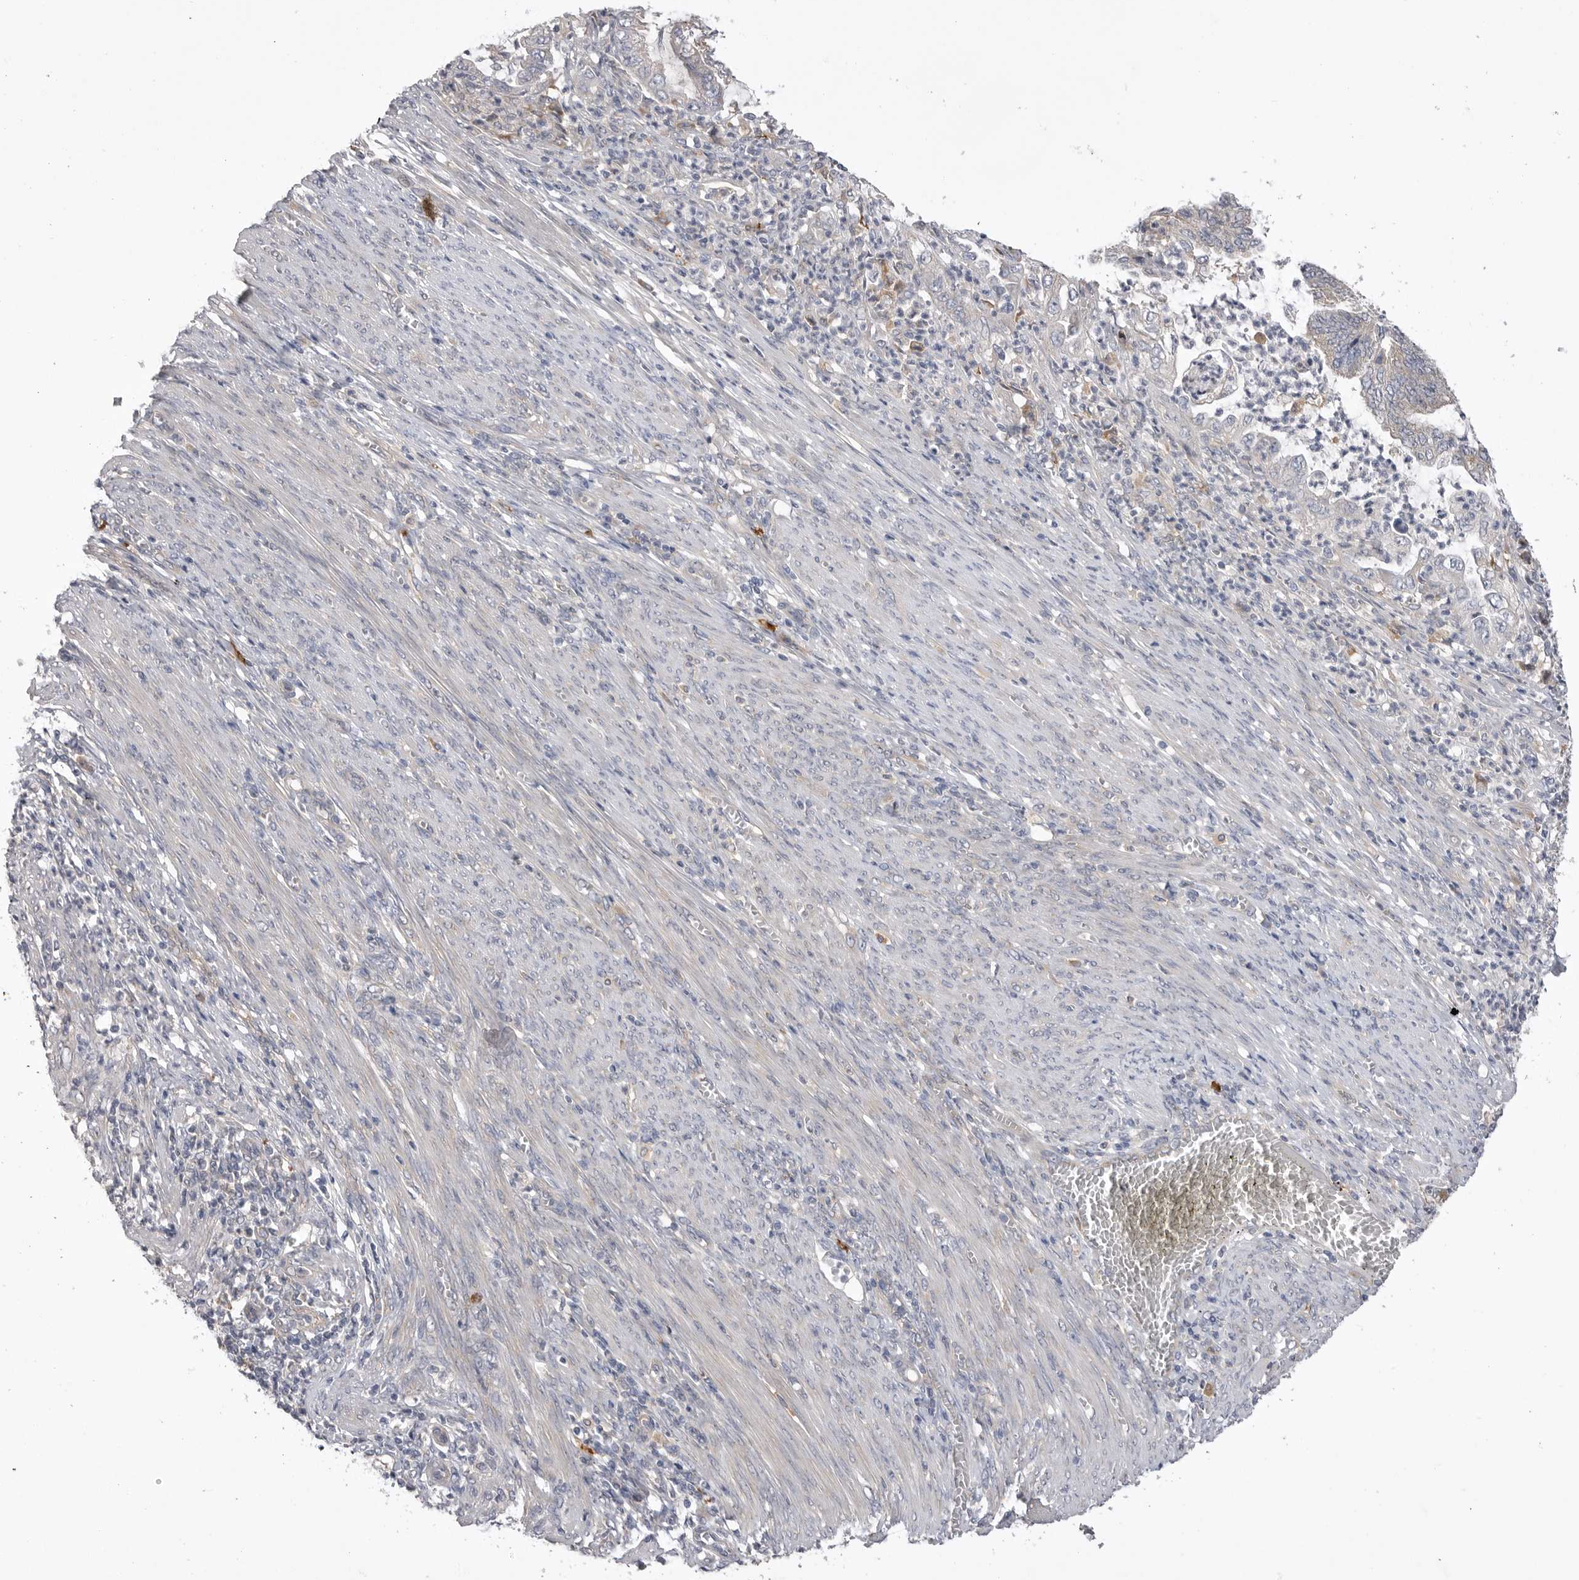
{"staining": {"intensity": "negative", "quantity": "none", "location": "none"}, "tissue": "endometrial cancer", "cell_type": "Tumor cells", "image_type": "cancer", "snomed": [{"axis": "morphology", "description": "Adenocarcinoma, NOS"}, {"axis": "topography", "description": "Endometrium"}], "caption": "DAB immunohistochemical staining of human adenocarcinoma (endometrial) reveals no significant expression in tumor cells.", "gene": "VAC14", "patient": {"sex": "female", "age": 49}}